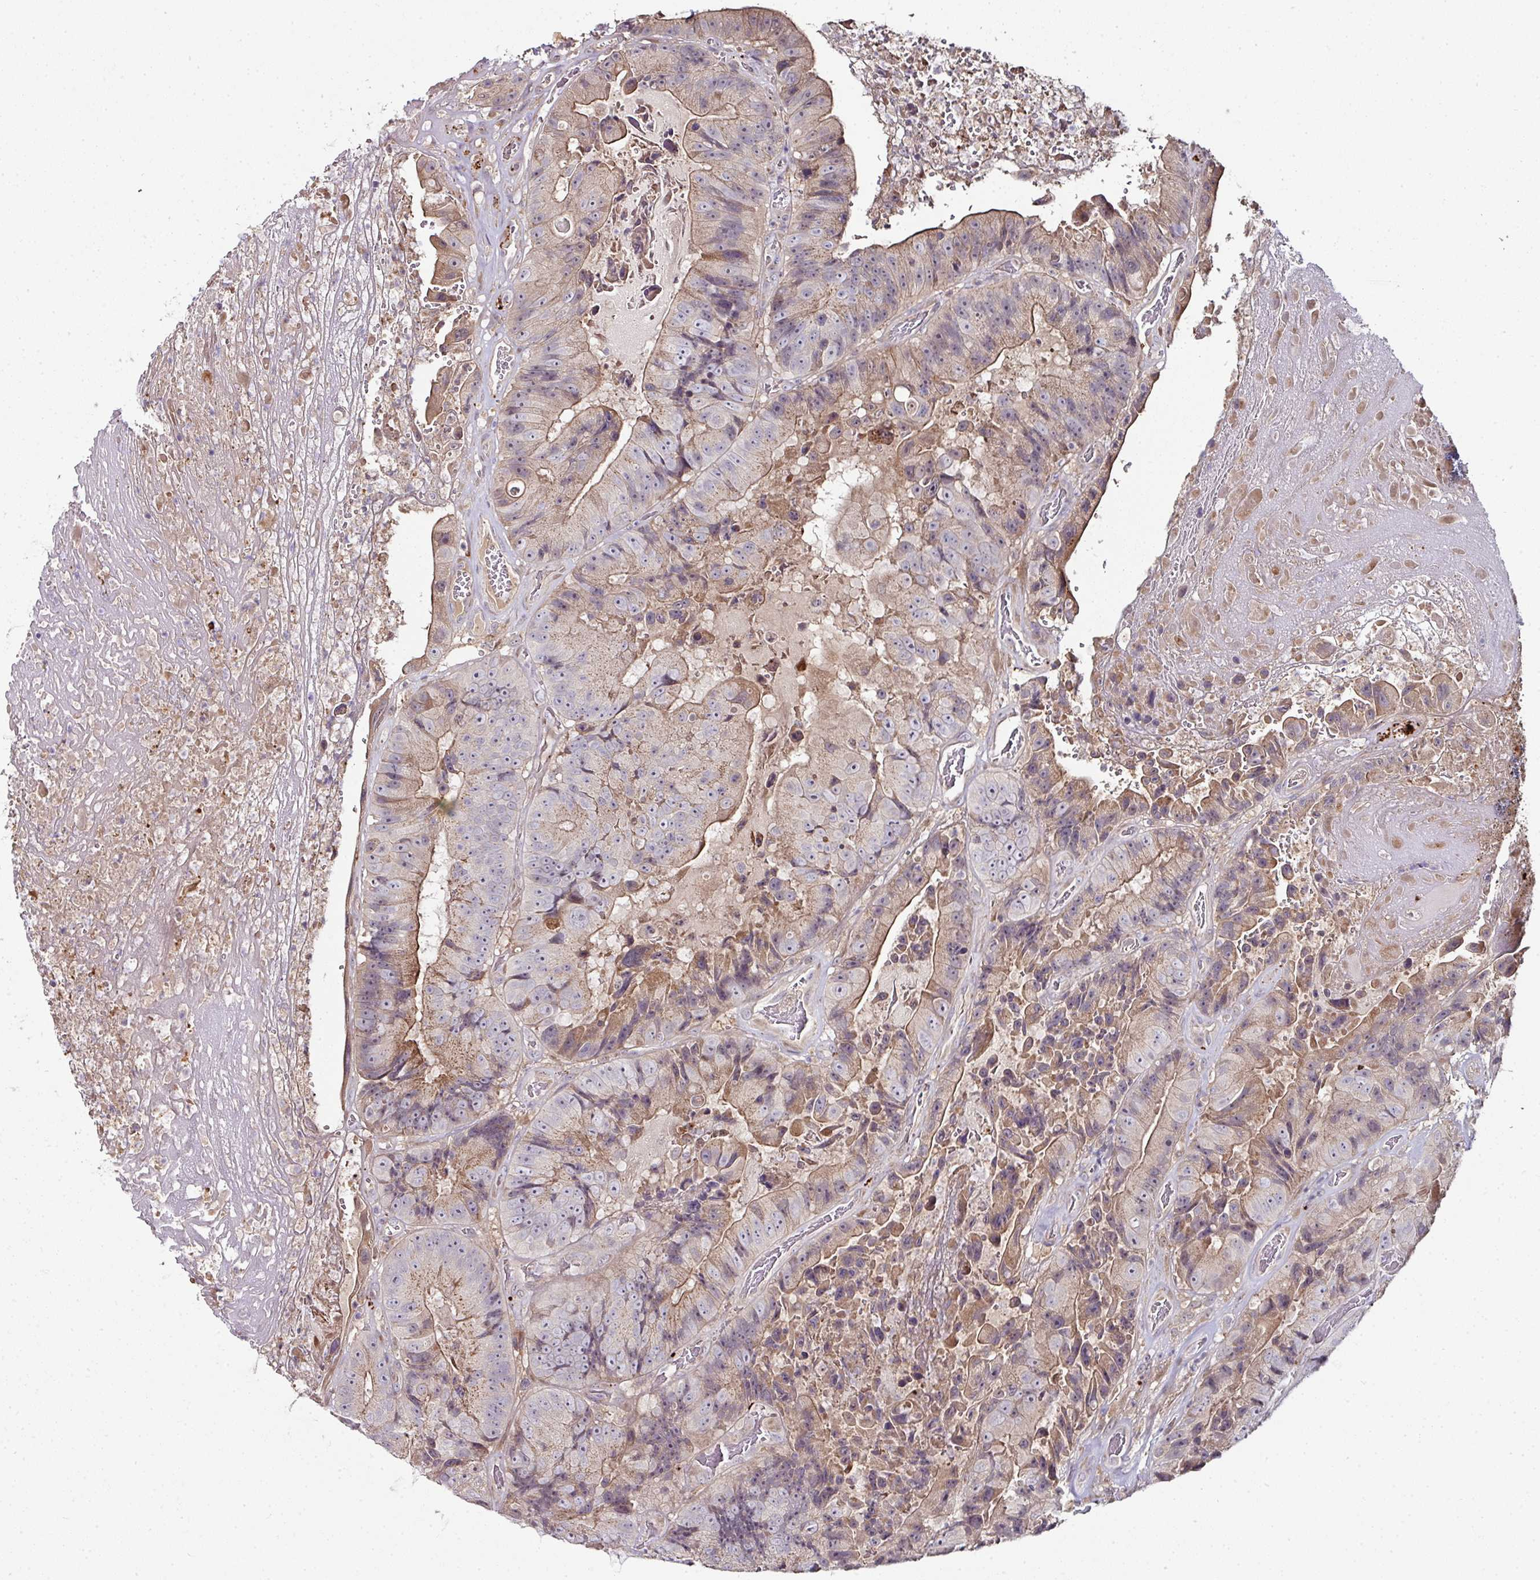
{"staining": {"intensity": "weak", "quantity": "25%-75%", "location": "cytoplasmic/membranous"}, "tissue": "colorectal cancer", "cell_type": "Tumor cells", "image_type": "cancer", "snomed": [{"axis": "morphology", "description": "Adenocarcinoma, NOS"}, {"axis": "topography", "description": "Colon"}], "caption": "This image reveals immunohistochemistry (IHC) staining of human adenocarcinoma (colorectal), with low weak cytoplasmic/membranous staining in about 25%-75% of tumor cells.", "gene": "CTDSP2", "patient": {"sex": "female", "age": 86}}